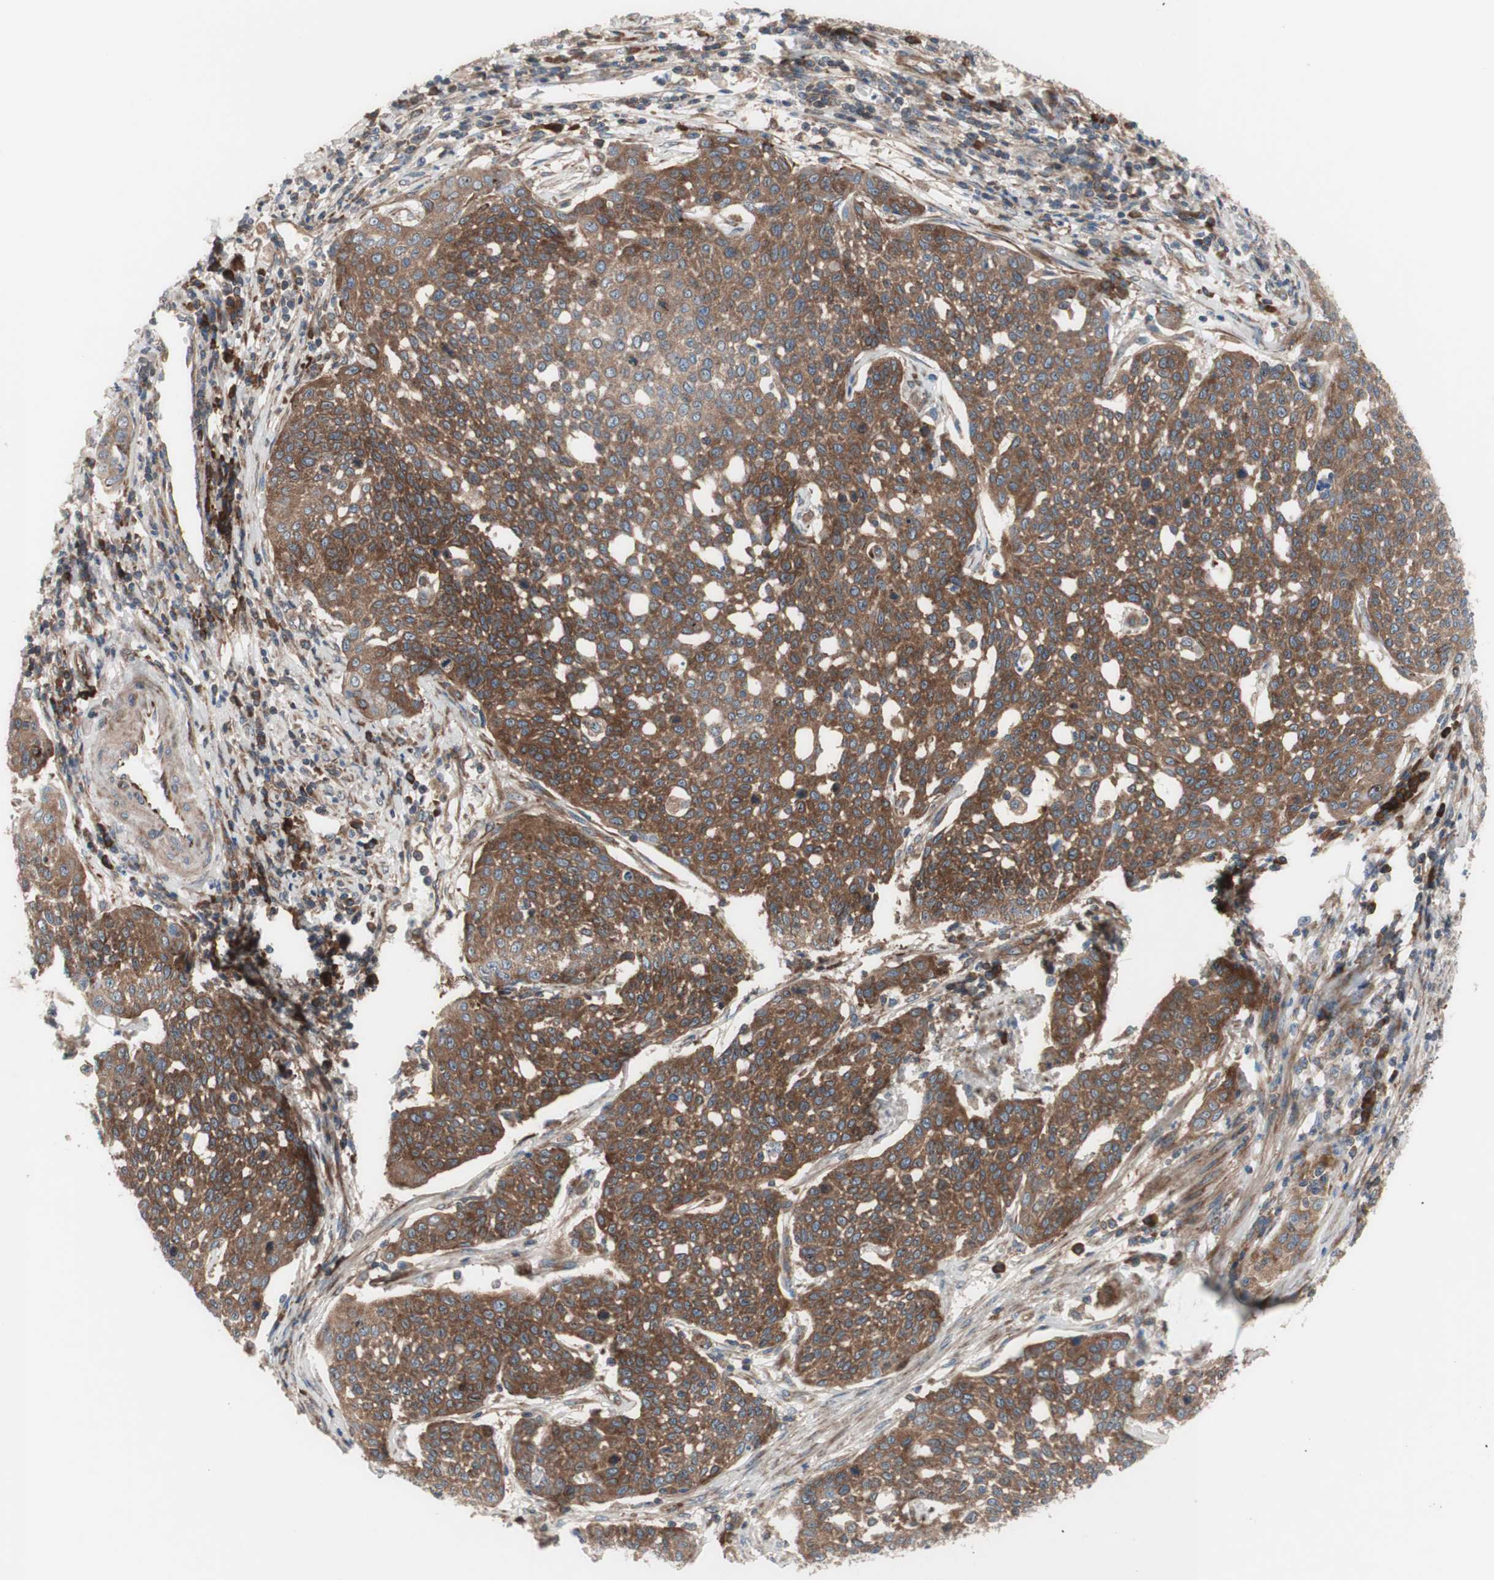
{"staining": {"intensity": "moderate", "quantity": ">75%", "location": "cytoplasmic/membranous"}, "tissue": "cervical cancer", "cell_type": "Tumor cells", "image_type": "cancer", "snomed": [{"axis": "morphology", "description": "Squamous cell carcinoma, NOS"}, {"axis": "topography", "description": "Cervix"}], "caption": "Approximately >75% of tumor cells in cervical cancer (squamous cell carcinoma) exhibit moderate cytoplasmic/membranous protein staining as visualized by brown immunohistochemical staining.", "gene": "CCN4", "patient": {"sex": "female", "age": 34}}